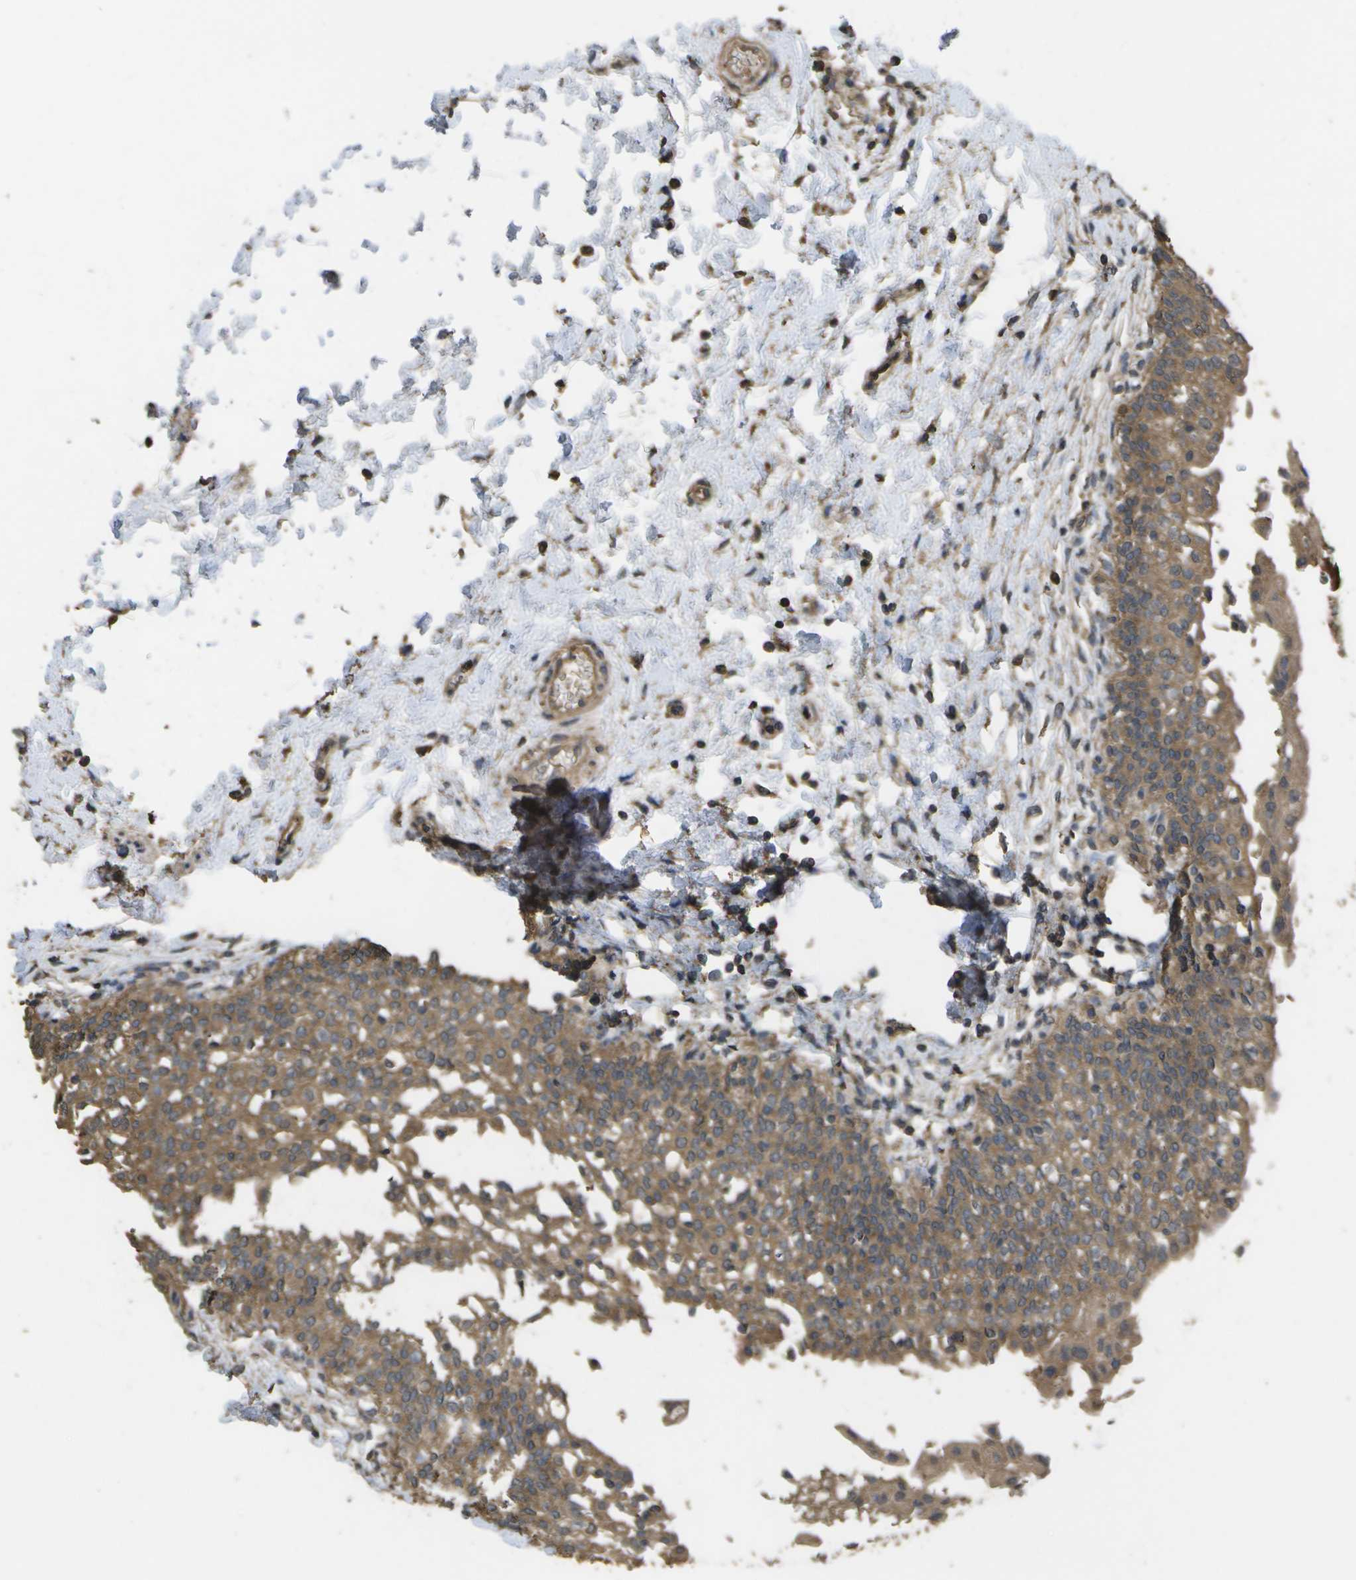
{"staining": {"intensity": "moderate", "quantity": ">75%", "location": "cytoplasmic/membranous"}, "tissue": "urinary bladder", "cell_type": "Urothelial cells", "image_type": "normal", "snomed": [{"axis": "morphology", "description": "Normal tissue, NOS"}, {"axis": "topography", "description": "Urinary bladder"}], "caption": "Urinary bladder stained for a protein (brown) shows moderate cytoplasmic/membranous positive staining in approximately >75% of urothelial cells.", "gene": "SACS", "patient": {"sex": "male", "age": 55}}